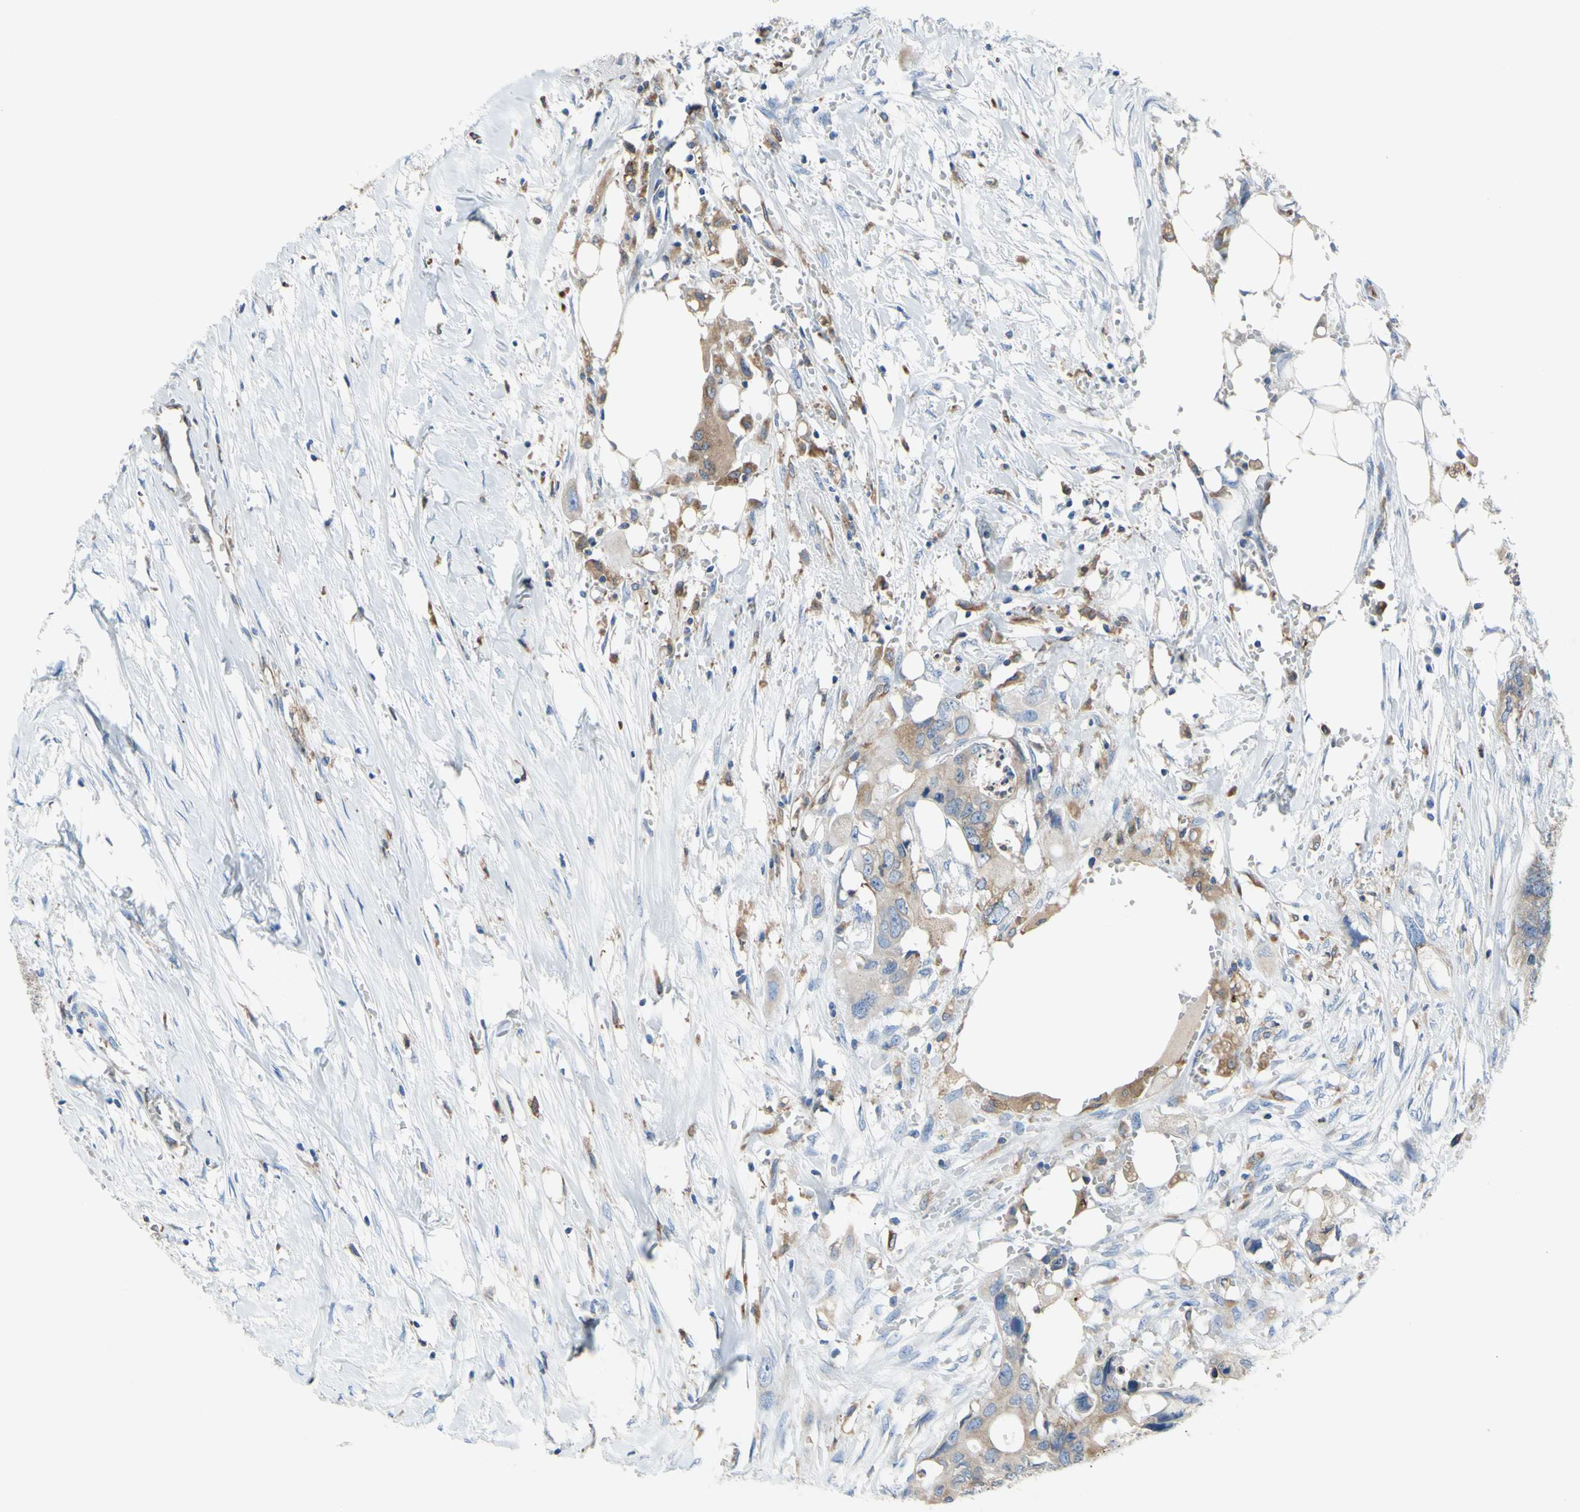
{"staining": {"intensity": "weak", "quantity": ">75%", "location": "cytoplasmic/membranous"}, "tissue": "colorectal cancer", "cell_type": "Tumor cells", "image_type": "cancer", "snomed": [{"axis": "morphology", "description": "Adenocarcinoma, NOS"}, {"axis": "topography", "description": "Colon"}], "caption": "Colorectal cancer stained with immunohistochemistry (IHC) demonstrates weak cytoplasmic/membranous staining in approximately >75% of tumor cells. (Brightfield microscopy of DAB IHC at high magnification).", "gene": "MGST2", "patient": {"sex": "female", "age": 57}}